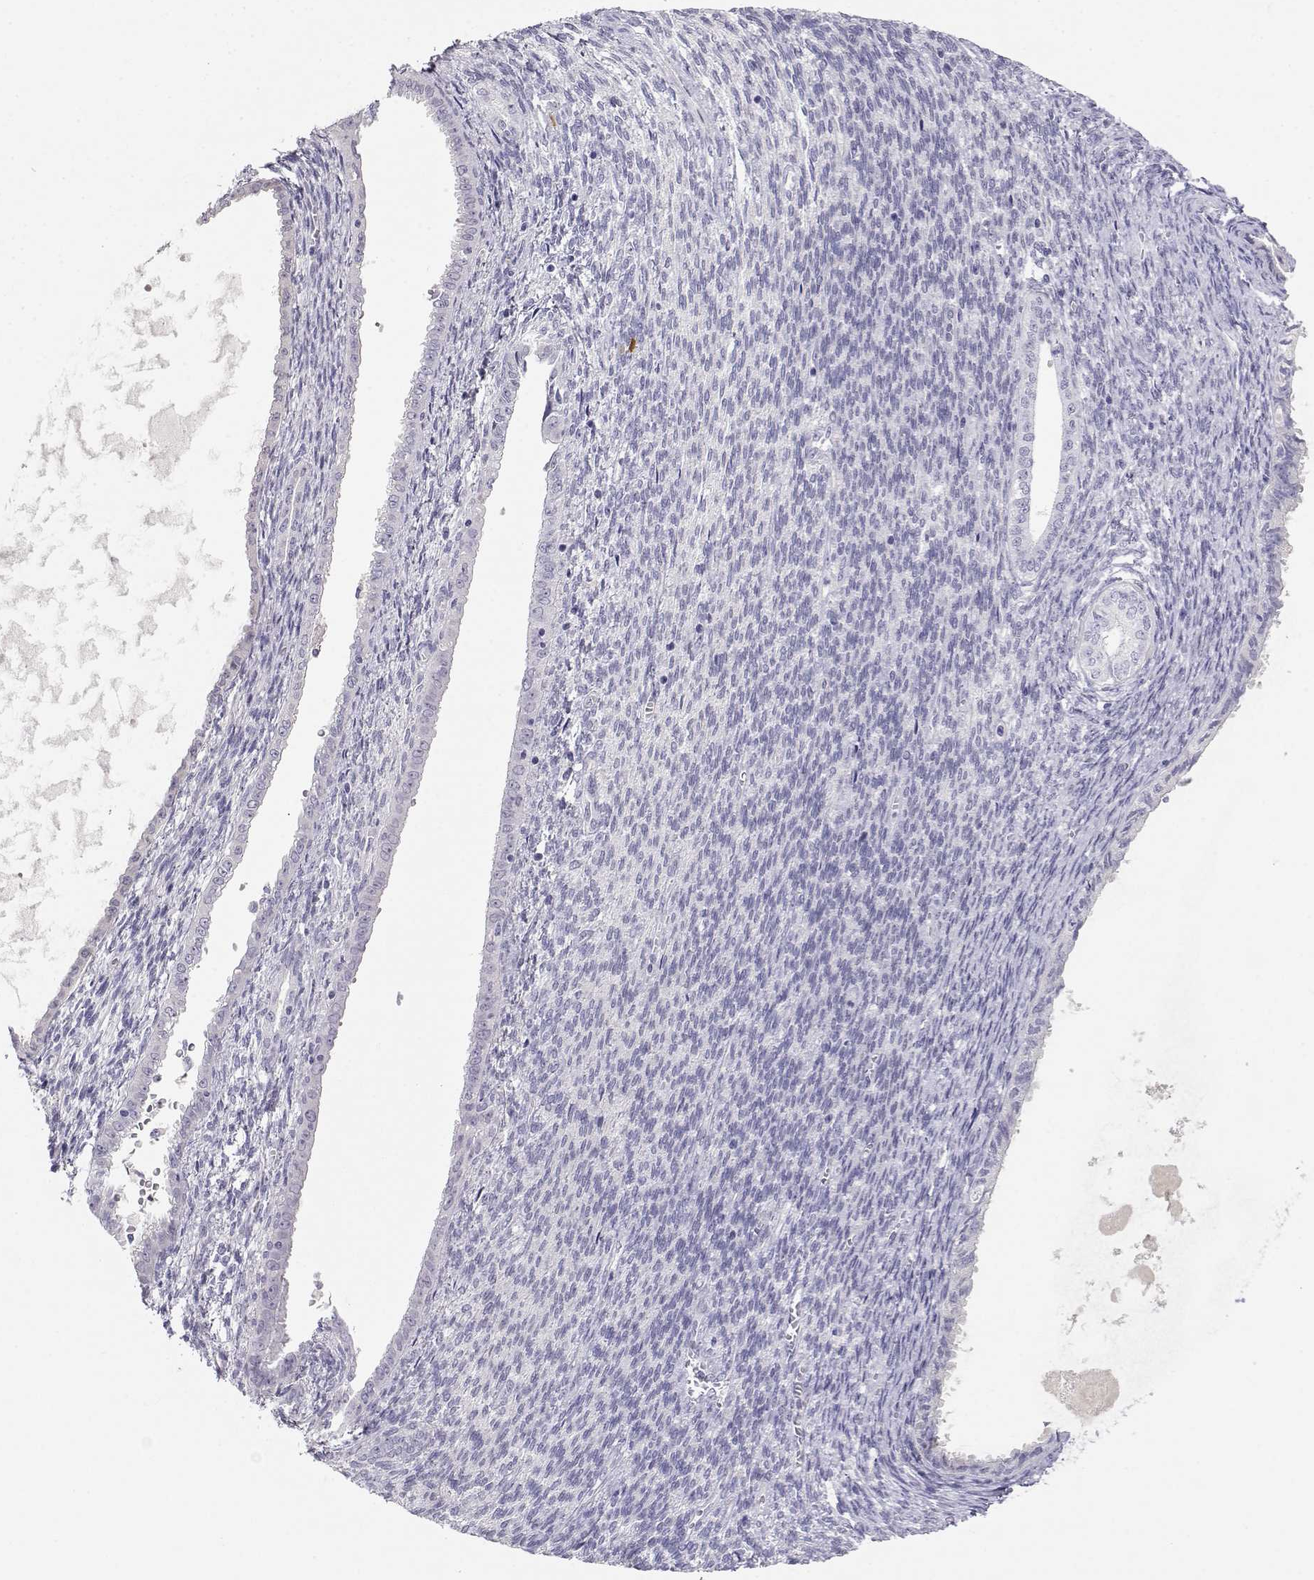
{"staining": {"intensity": "negative", "quantity": "none", "location": "none"}, "tissue": "endometrial cancer", "cell_type": "Tumor cells", "image_type": "cancer", "snomed": [{"axis": "morphology", "description": "Adenocarcinoma, NOS"}, {"axis": "topography", "description": "Endometrium"}], "caption": "Protein analysis of endometrial cancer (adenocarcinoma) demonstrates no significant positivity in tumor cells.", "gene": "CDHR1", "patient": {"sex": "female", "age": 86}}